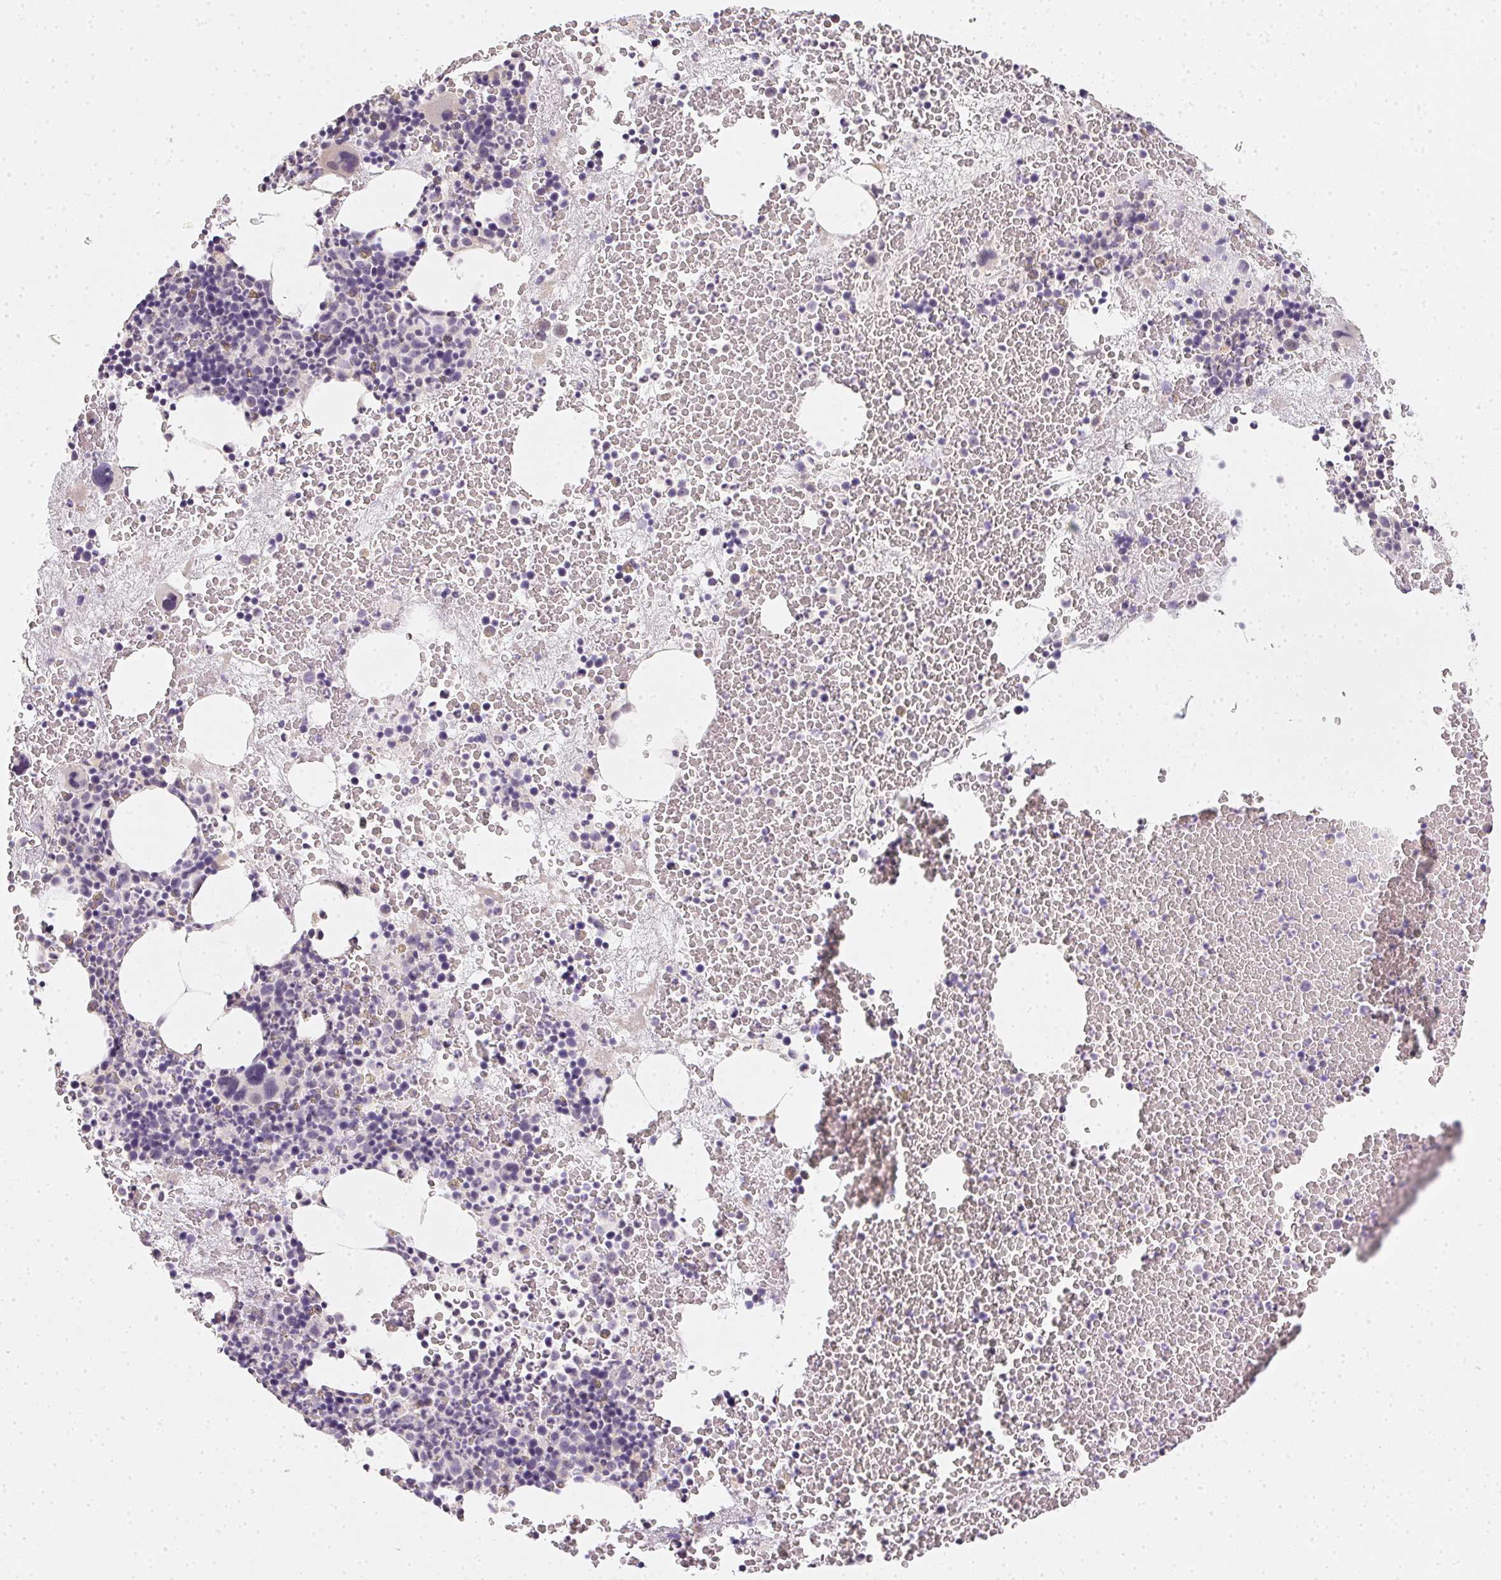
{"staining": {"intensity": "negative", "quantity": "none", "location": "none"}, "tissue": "bone marrow", "cell_type": "Hematopoietic cells", "image_type": "normal", "snomed": [{"axis": "morphology", "description": "Normal tissue, NOS"}, {"axis": "topography", "description": "Bone marrow"}], "caption": "Photomicrograph shows no significant protein expression in hematopoietic cells of benign bone marrow.", "gene": "ZBBX", "patient": {"sex": "male", "age": 44}}